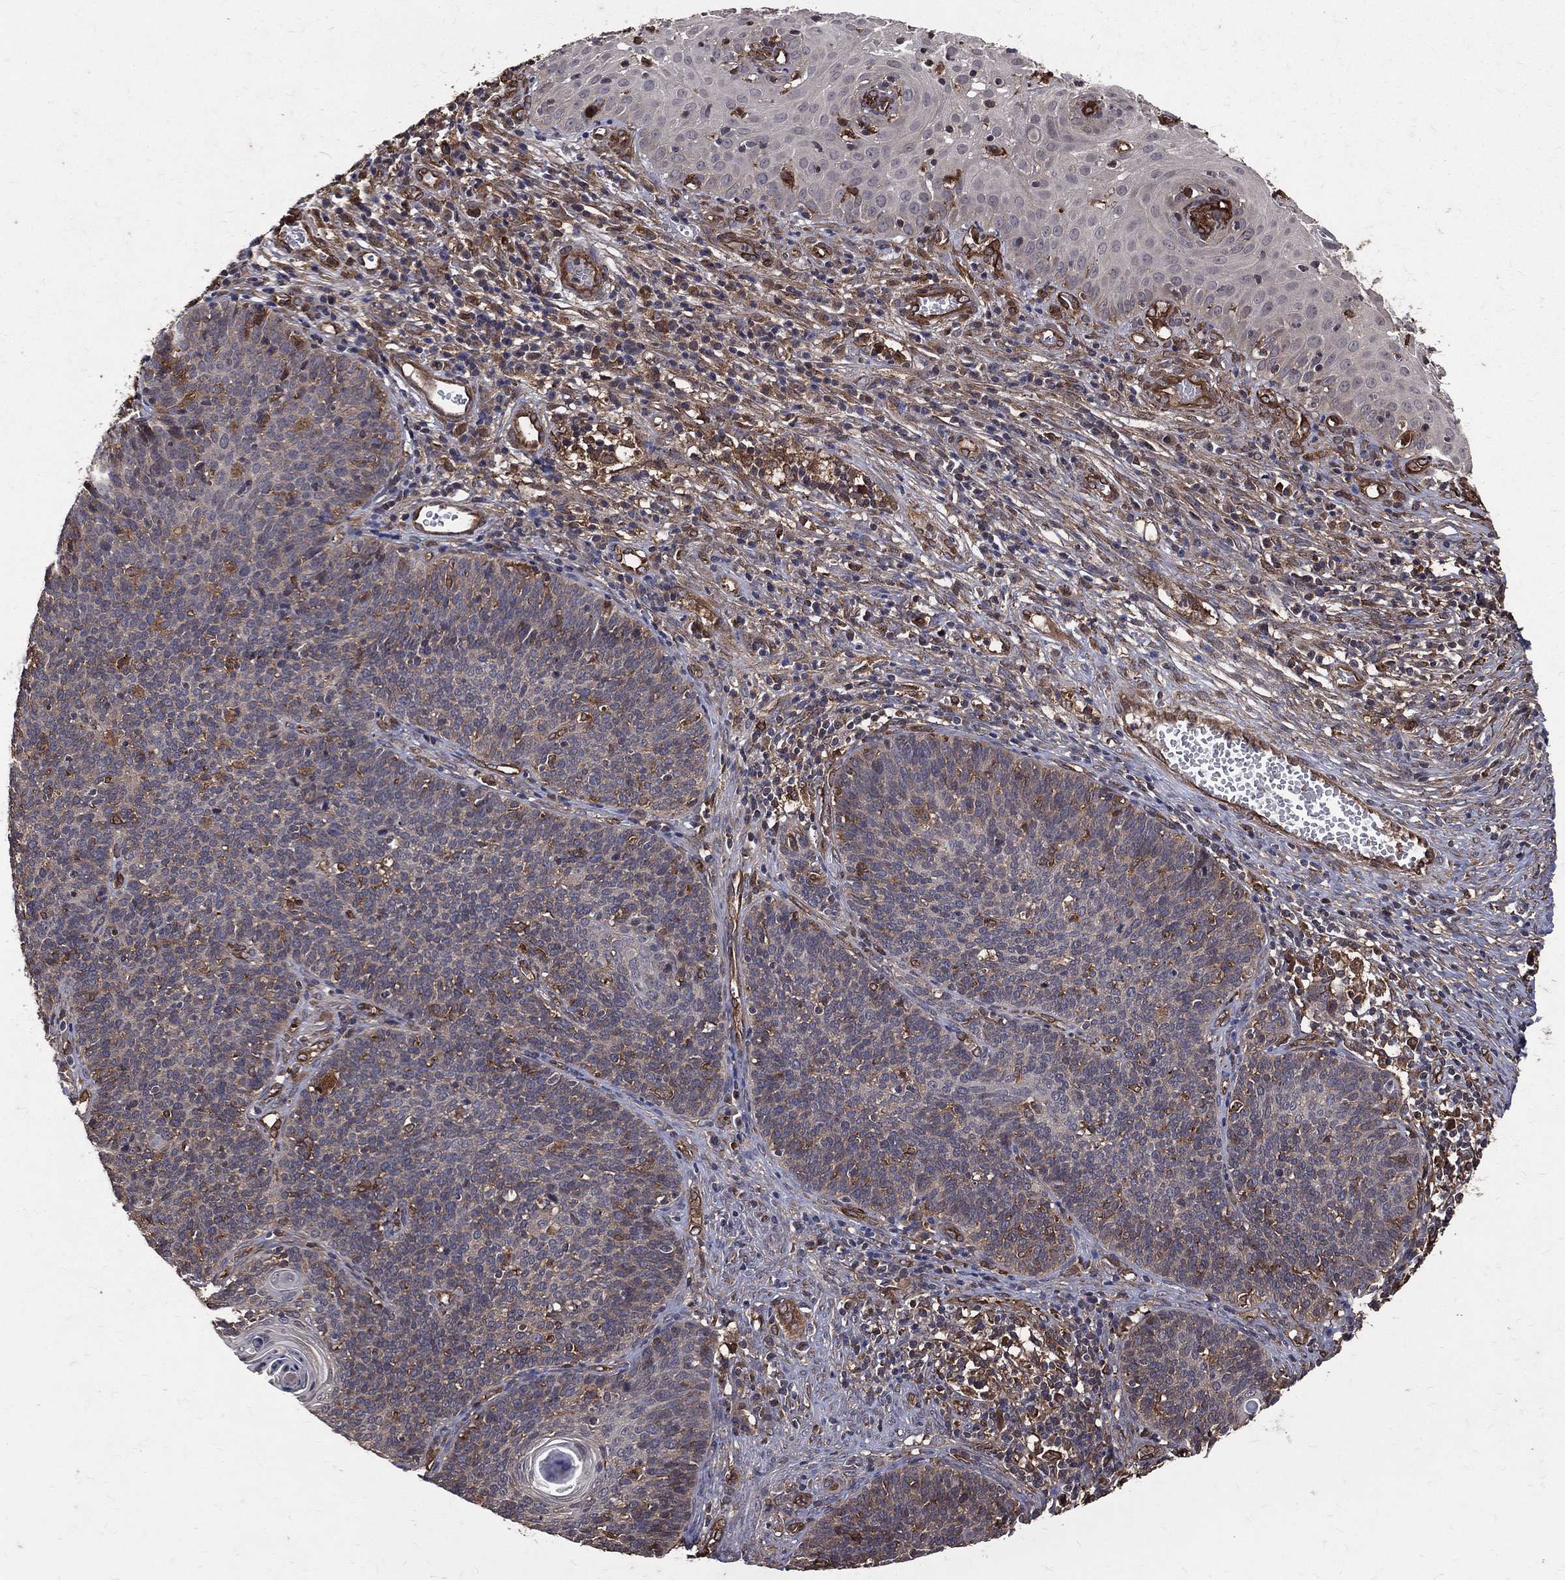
{"staining": {"intensity": "negative", "quantity": "none", "location": "none"}, "tissue": "cervical cancer", "cell_type": "Tumor cells", "image_type": "cancer", "snomed": [{"axis": "morphology", "description": "Normal tissue, NOS"}, {"axis": "morphology", "description": "Squamous cell carcinoma, NOS"}, {"axis": "topography", "description": "Cervix"}], "caption": "Cervical cancer (squamous cell carcinoma) was stained to show a protein in brown. There is no significant positivity in tumor cells. (Immunohistochemistry, brightfield microscopy, high magnification).", "gene": "DPYSL2", "patient": {"sex": "female", "age": 39}}